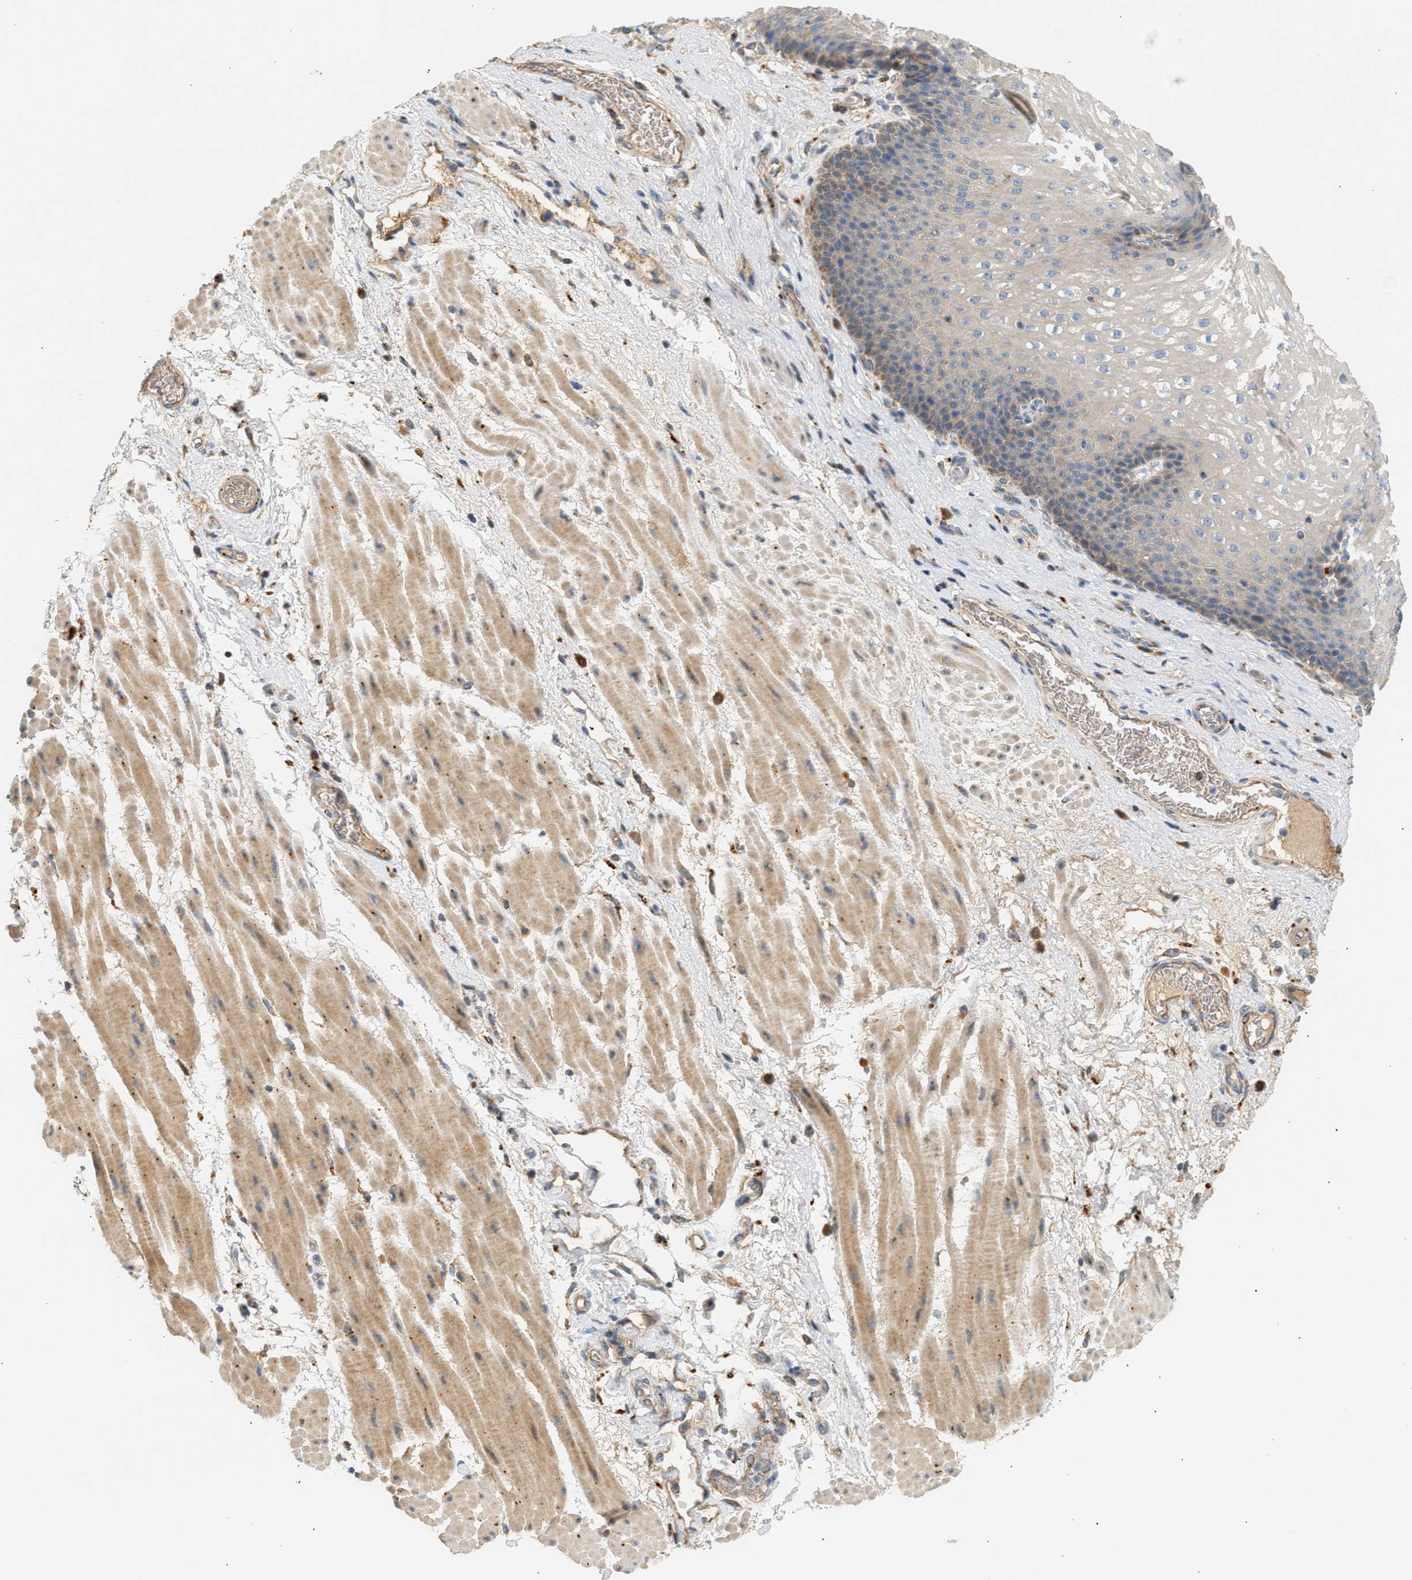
{"staining": {"intensity": "weak", "quantity": ">75%", "location": "cytoplasmic/membranous"}, "tissue": "esophagus", "cell_type": "Squamous epithelial cells", "image_type": "normal", "snomed": [{"axis": "morphology", "description": "Normal tissue, NOS"}, {"axis": "topography", "description": "Esophagus"}], "caption": "This is a photomicrograph of immunohistochemistry staining of normal esophagus, which shows weak staining in the cytoplasmic/membranous of squamous epithelial cells.", "gene": "ENTHD1", "patient": {"sex": "male", "age": 48}}